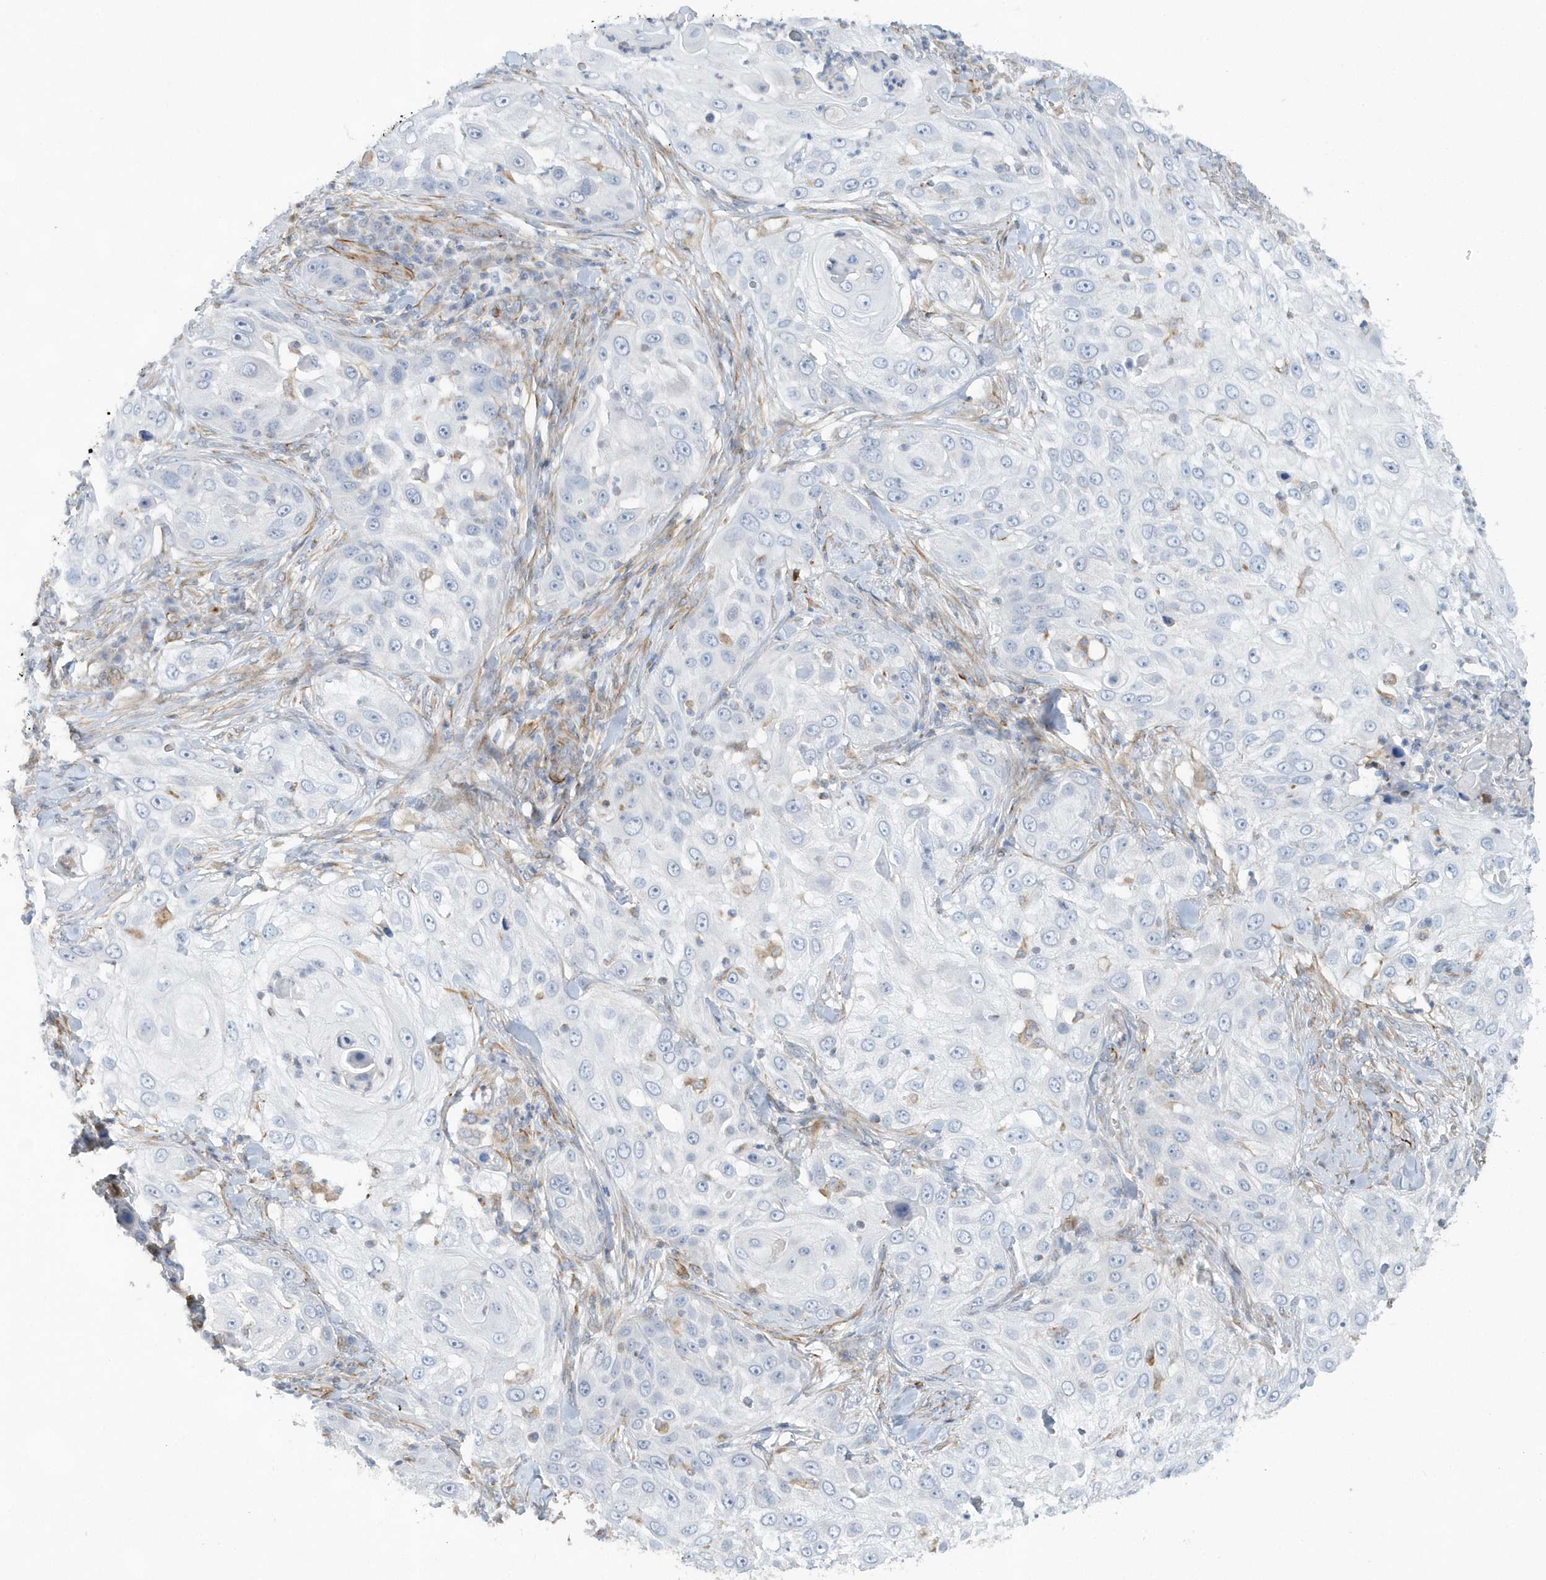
{"staining": {"intensity": "negative", "quantity": "none", "location": "none"}, "tissue": "skin cancer", "cell_type": "Tumor cells", "image_type": "cancer", "snomed": [{"axis": "morphology", "description": "Squamous cell carcinoma, NOS"}, {"axis": "topography", "description": "Skin"}], "caption": "Micrograph shows no significant protein staining in tumor cells of squamous cell carcinoma (skin).", "gene": "RAB17", "patient": {"sex": "female", "age": 44}}